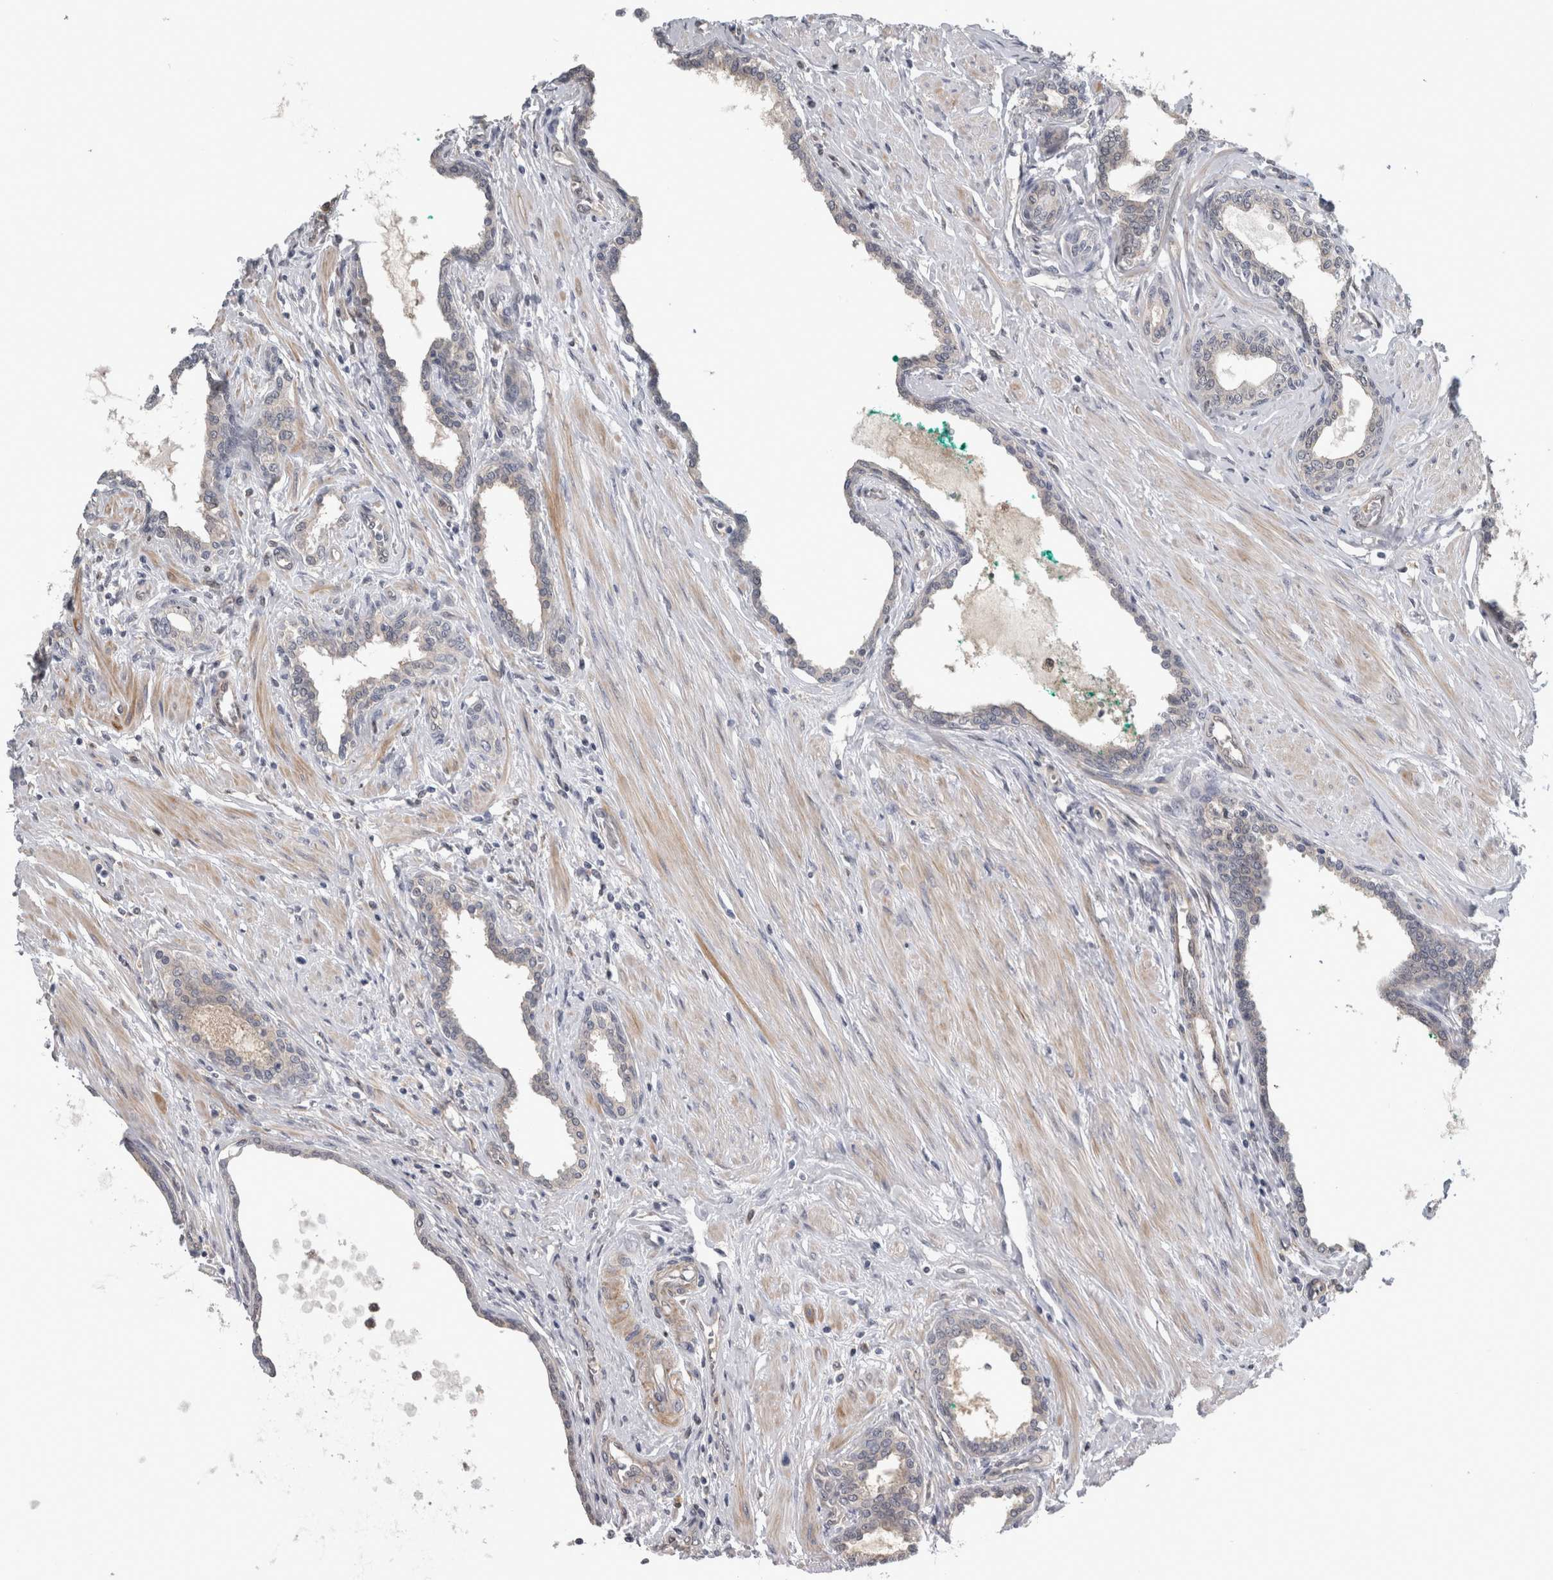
{"staining": {"intensity": "negative", "quantity": "none", "location": "none"}, "tissue": "prostate cancer", "cell_type": "Tumor cells", "image_type": "cancer", "snomed": [{"axis": "morphology", "description": "Adenocarcinoma, High grade"}, {"axis": "topography", "description": "Prostate"}], "caption": "This is a histopathology image of immunohistochemistry staining of prostate high-grade adenocarcinoma, which shows no expression in tumor cells.", "gene": "NAPRT", "patient": {"sex": "male", "age": 52}}